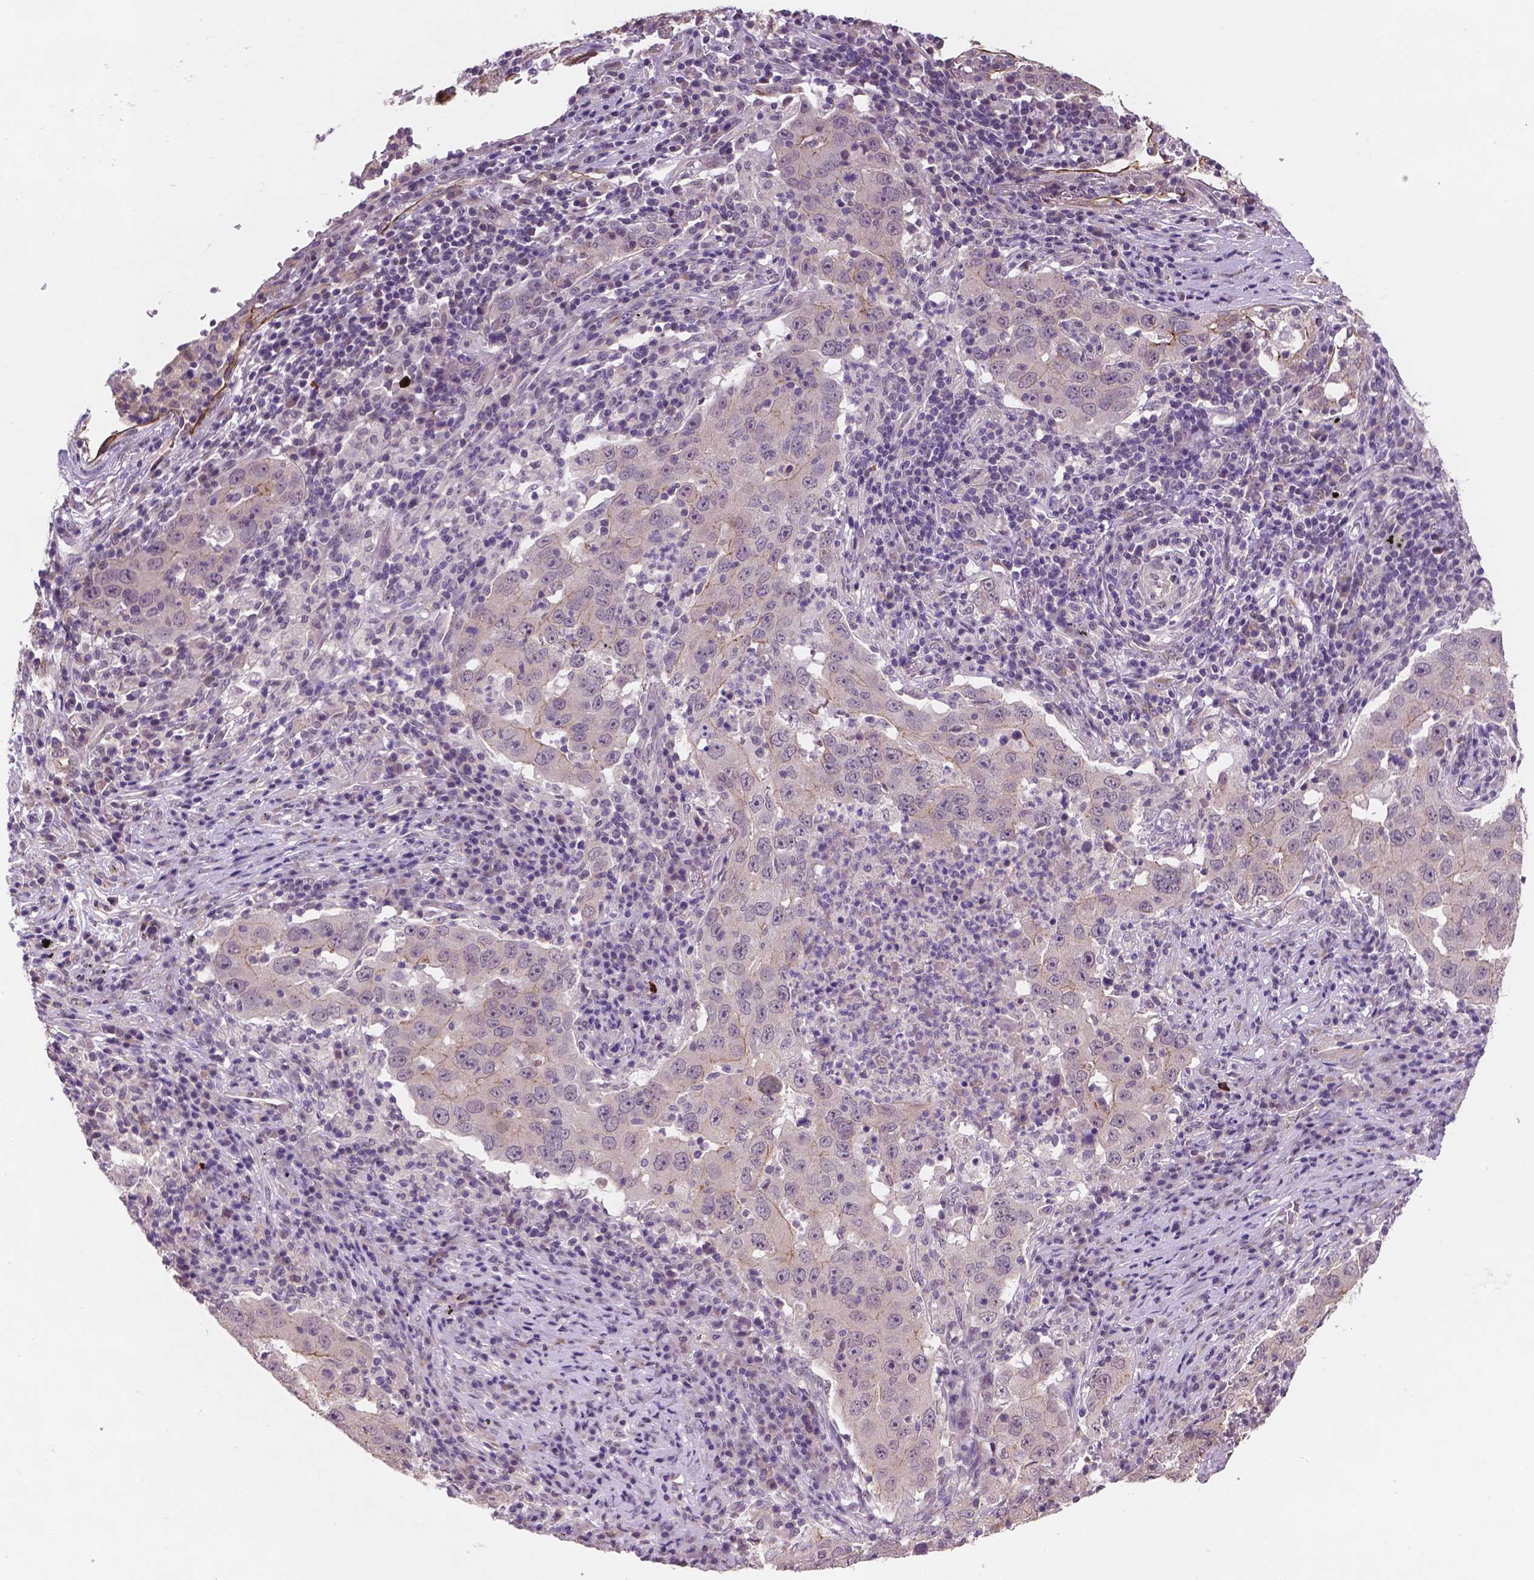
{"staining": {"intensity": "negative", "quantity": "none", "location": "none"}, "tissue": "lung cancer", "cell_type": "Tumor cells", "image_type": "cancer", "snomed": [{"axis": "morphology", "description": "Adenocarcinoma, NOS"}, {"axis": "topography", "description": "Lung"}], "caption": "Immunohistochemistry (IHC) photomicrograph of human lung cancer stained for a protein (brown), which demonstrates no positivity in tumor cells.", "gene": "GXYLT2", "patient": {"sex": "male", "age": 73}}